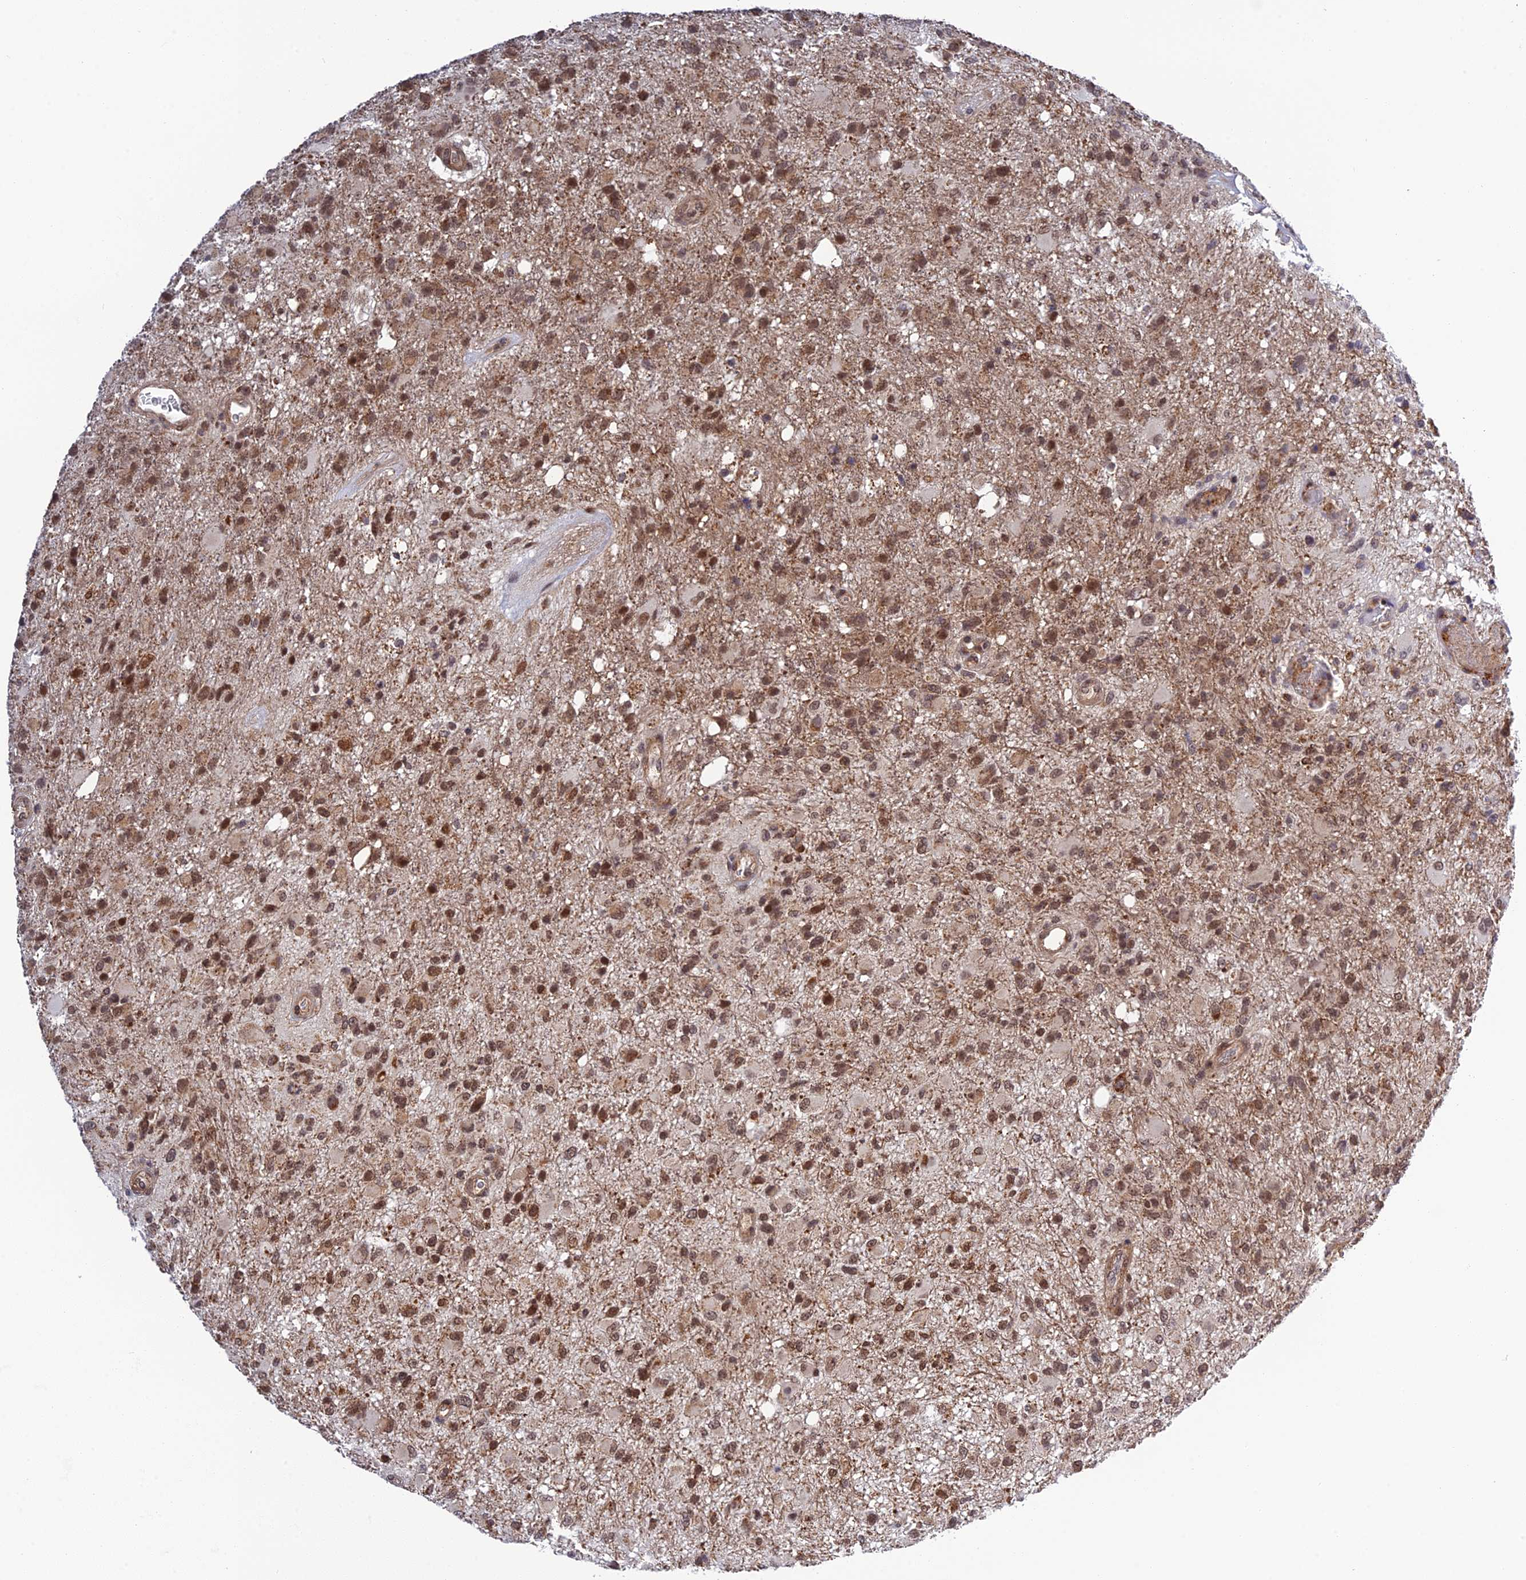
{"staining": {"intensity": "moderate", "quantity": ">75%", "location": "cytoplasmic/membranous,nuclear"}, "tissue": "glioma", "cell_type": "Tumor cells", "image_type": "cancer", "snomed": [{"axis": "morphology", "description": "Glioma, malignant, High grade"}, {"axis": "topography", "description": "Brain"}], "caption": "Tumor cells demonstrate medium levels of moderate cytoplasmic/membranous and nuclear expression in about >75% of cells in human malignant high-grade glioma.", "gene": "REXO1", "patient": {"sex": "female", "age": 74}}